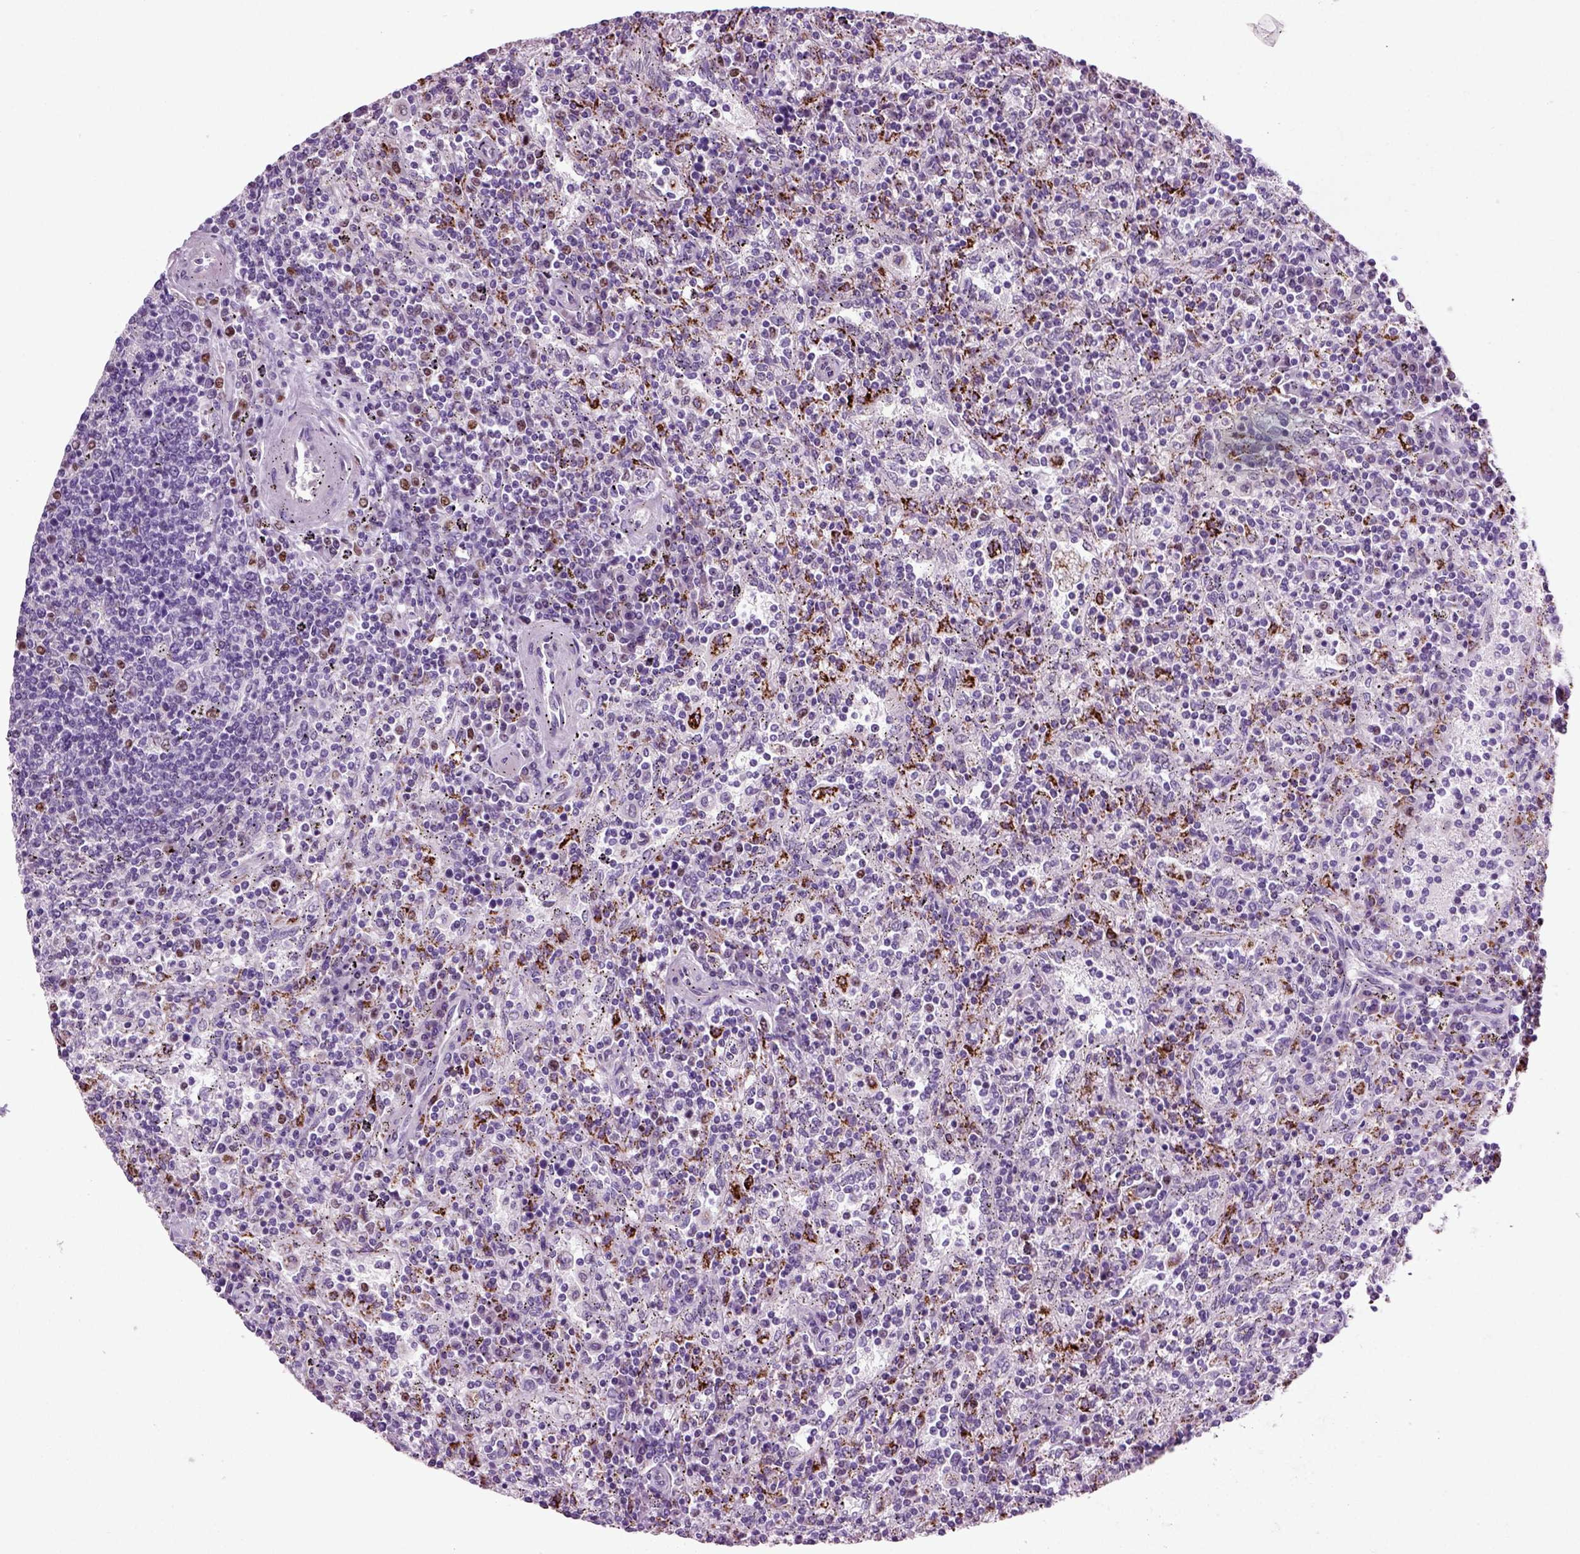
{"staining": {"intensity": "negative", "quantity": "none", "location": "none"}, "tissue": "lymphoma", "cell_type": "Tumor cells", "image_type": "cancer", "snomed": [{"axis": "morphology", "description": "Malignant lymphoma, non-Hodgkin's type, Low grade"}, {"axis": "topography", "description": "Lymph node"}], "caption": "There is no significant positivity in tumor cells of malignant lymphoma, non-Hodgkin's type (low-grade).", "gene": "ARID3A", "patient": {"sex": "male", "age": 52}}